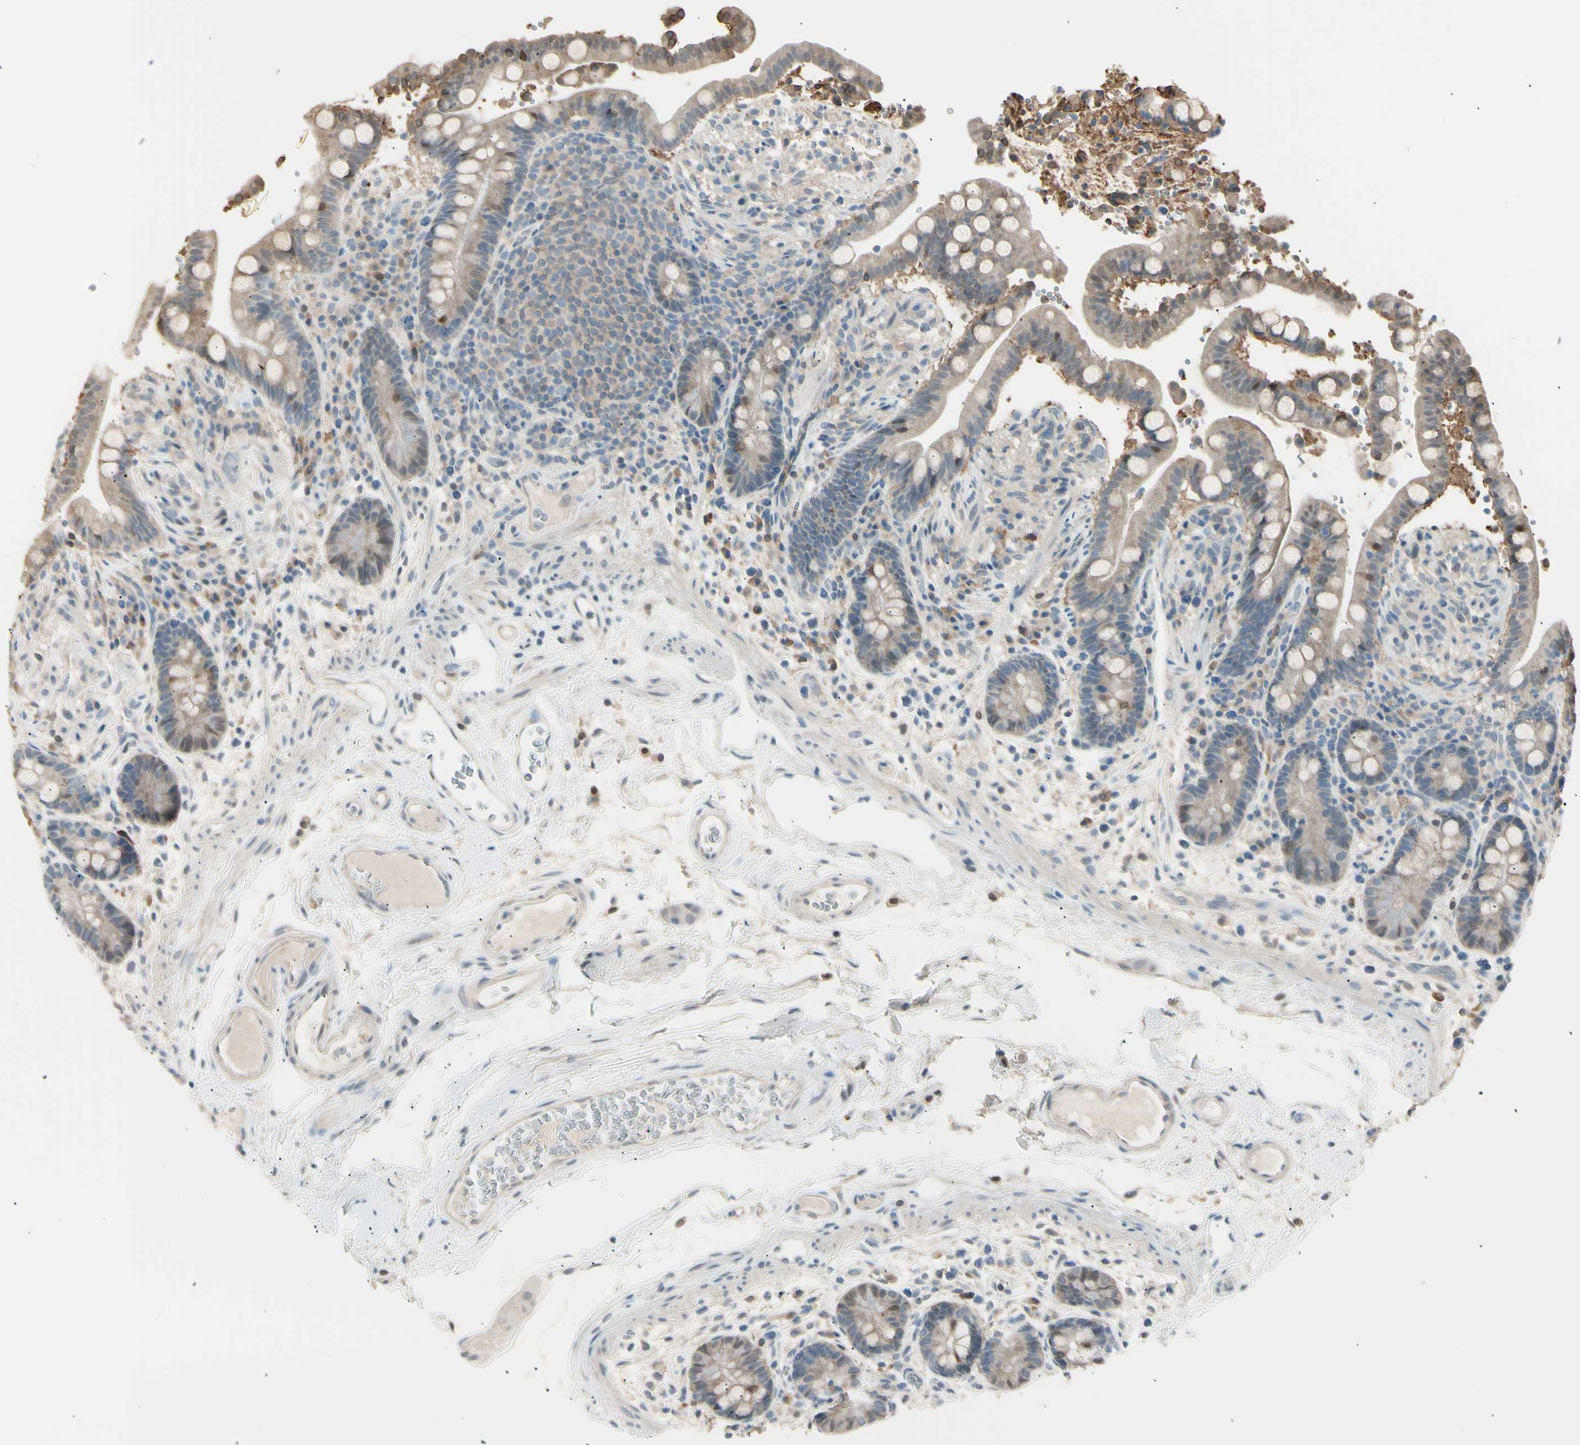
{"staining": {"intensity": "negative", "quantity": "none", "location": "none"}, "tissue": "colon", "cell_type": "Endothelial cells", "image_type": "normal", "snomed": [{"axis": "morphology", "description": "Normal tissue, NOS"}, {"axis": "topography", "description": "Colon"}], "caption": "Micrograph shows no significant protein positivity in endothelial cells of benign colon.", "gene": "LHPP", "patient": {"sex": "male", "age": 73}}